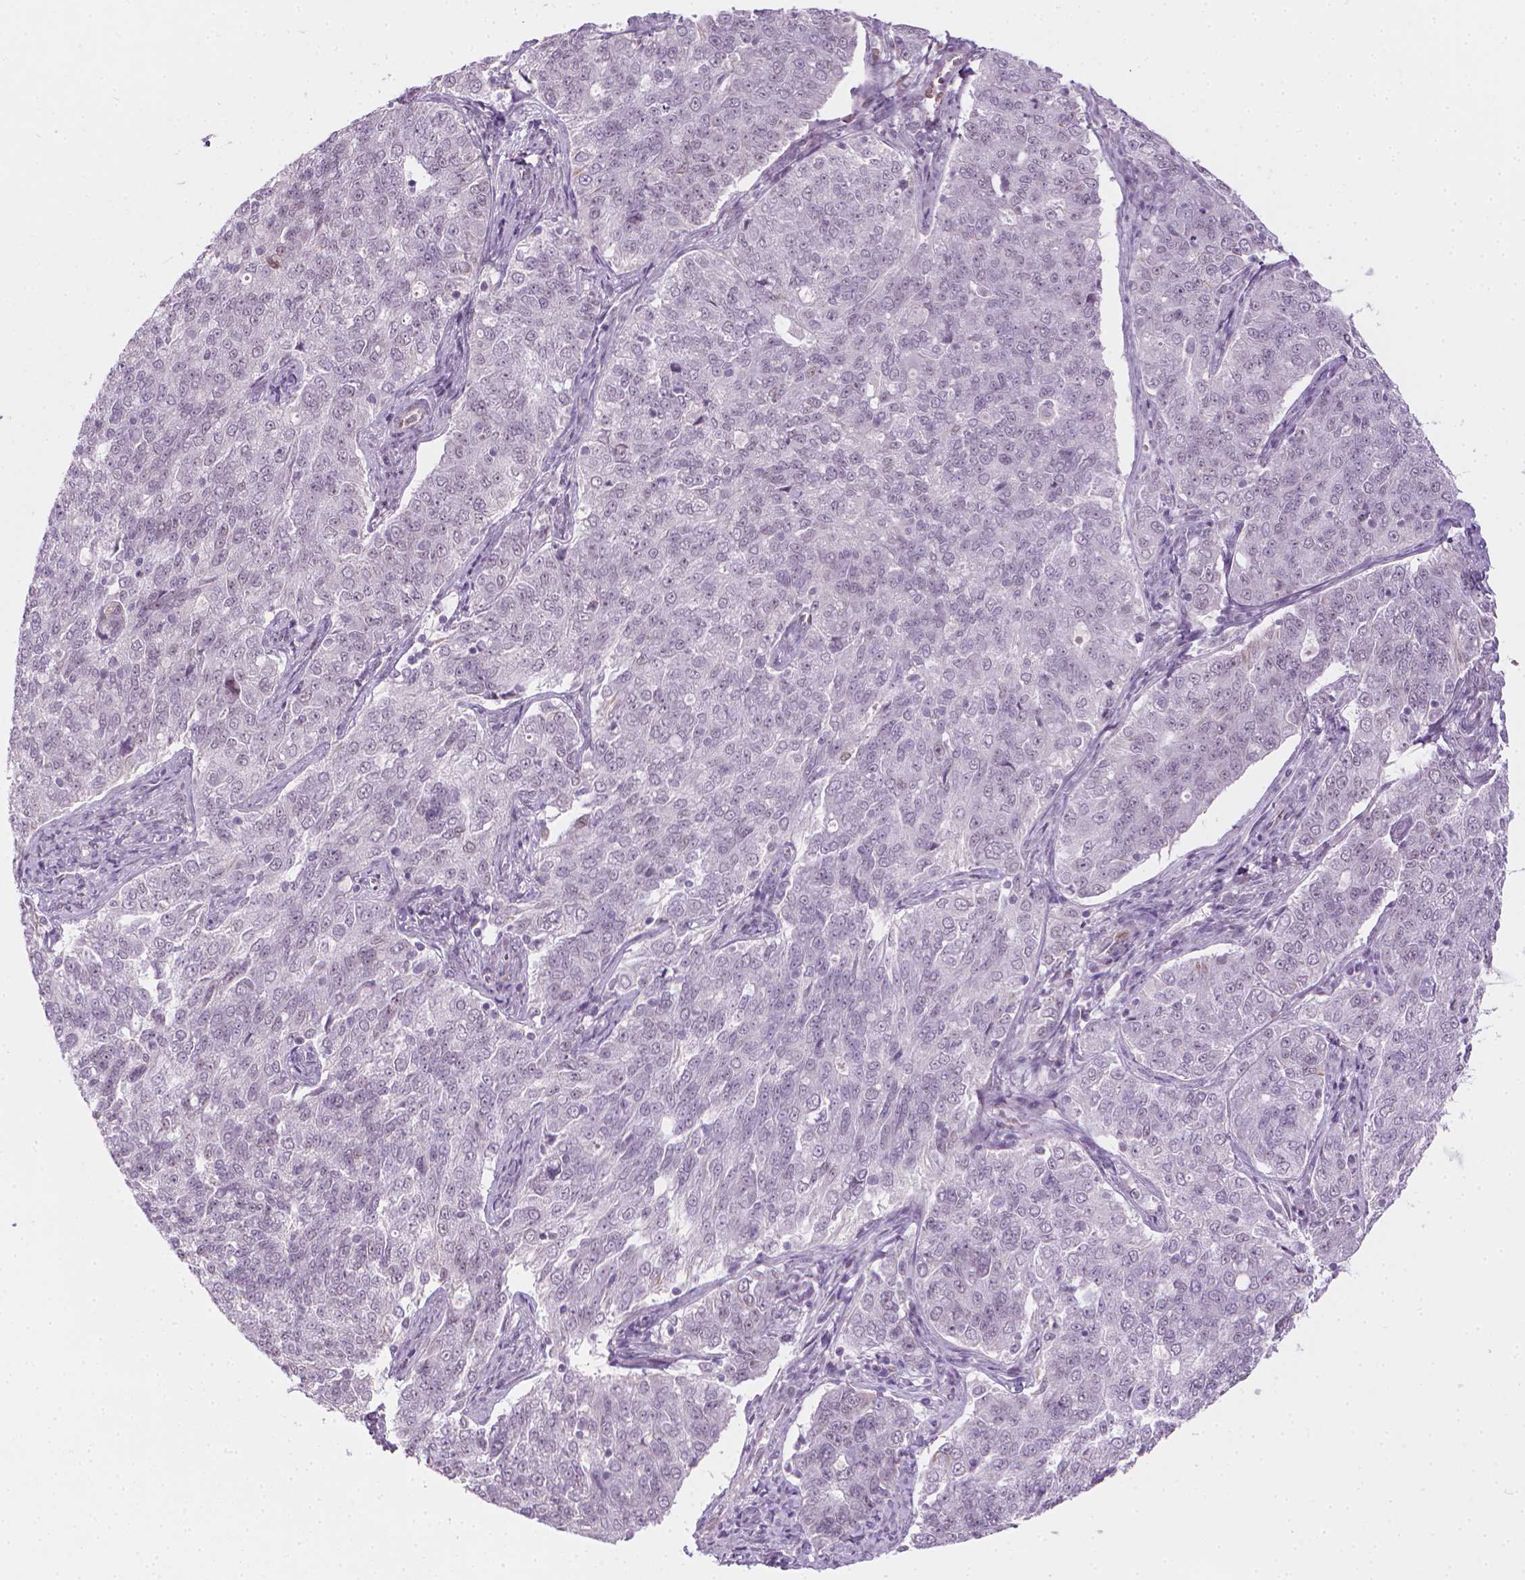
{"staining": {"intensity": "negative", "quantity": "none", "location": "none"}, "tissue": "endometrial cancer", "cell_type": "Tumor cells", "image_type": "cancer", "snomed": [{"axis": "morphology", "description": "Adenocarcinoma, NOS"}, {"axis": "topography", "description": "Endometrium"}], "caption": "High magnification brightfield microscopy of endometrial adenocarcinoma stained with DAB (3,3'-diaminobenzidine) (brown) and counterstained with hematoxylin (blue): tumor cells show no significant expression.", "gene": "CDKN1C", "patient": {"sex": "female", "age": 43}}